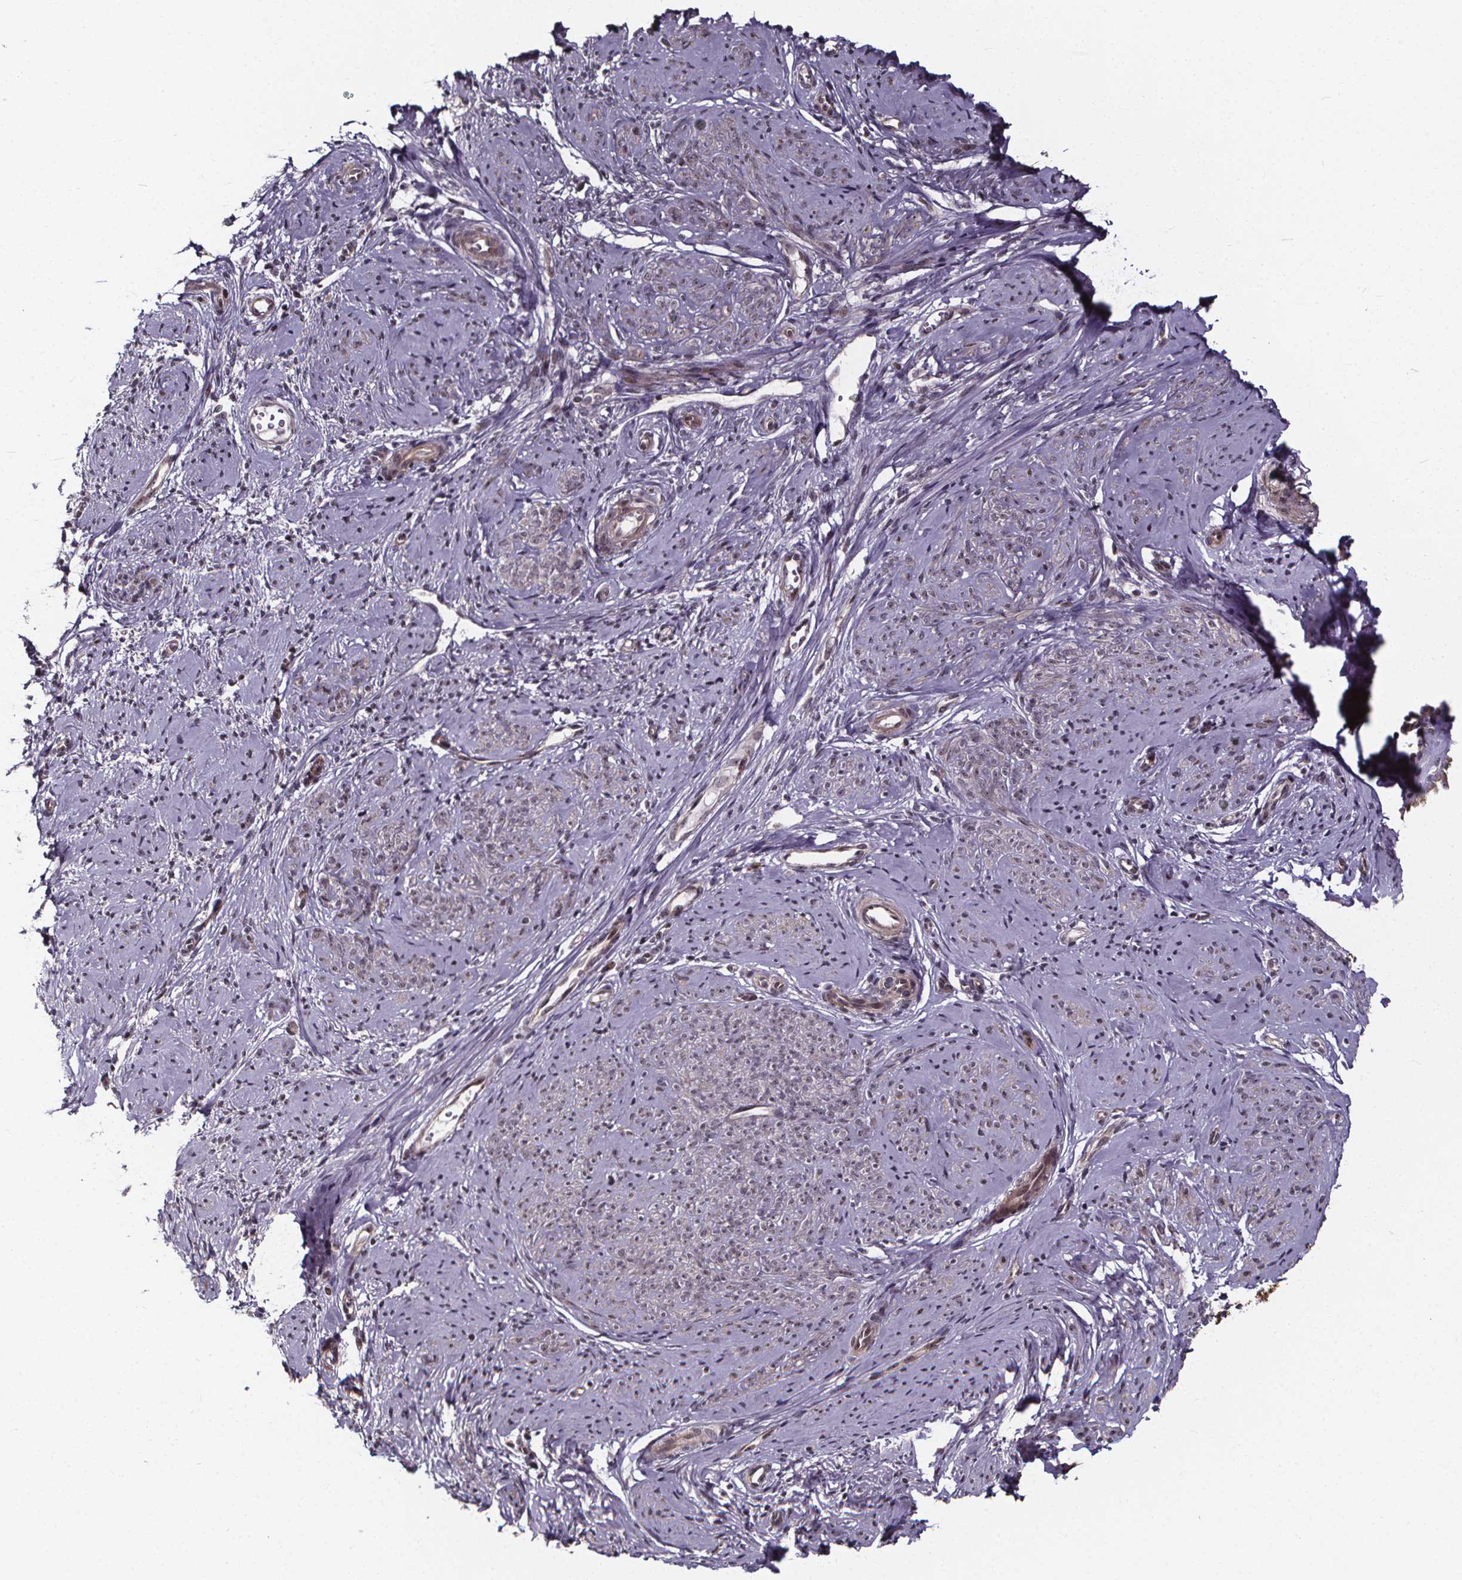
{"staining": {"intensity": "moderate", "quantity": "<25%", "location": "cytoplasmic/membranous"}, "tissue": "smooth muscle", "cell_type": "Smooth muscle cells", "image_type": "normal", "snomed": [{"axis": "morphology", "description": "Normal tissue, NOS"}, {"axis": "topography", "description": "Smooth muscle"}], "caption": "A high-resolution histopathology image shows IHC staining of normal smooth muscle, which exhibits moderate cytoplasmic/membranous expression in about <25% of smooth muscle cells.", "gene": "DDIT3", "patient": {"sex": "female", "age": 48}}